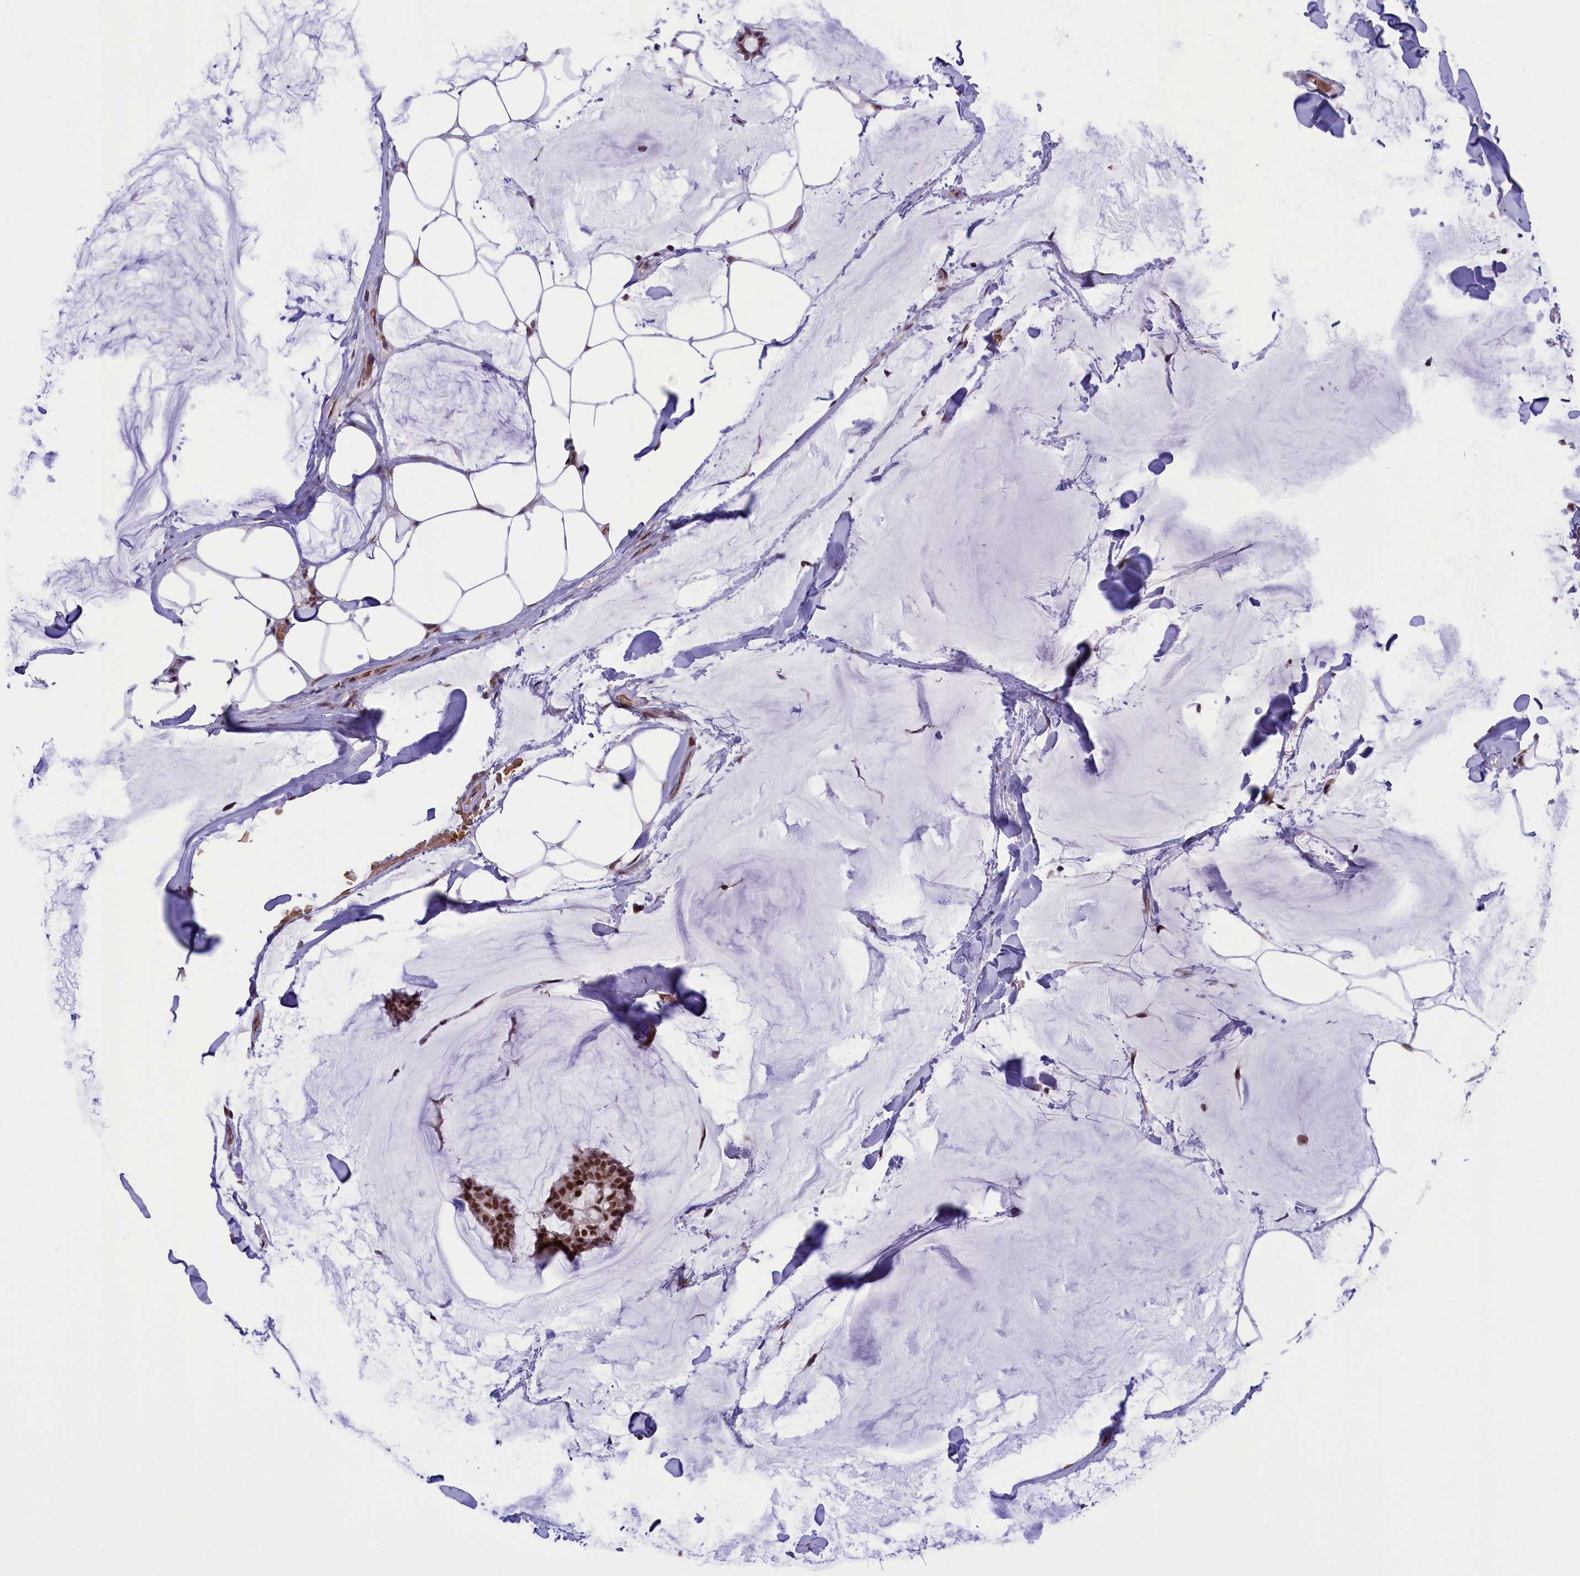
{"staining": {"intensity": "strong", "quantity": ">75%", "location": "nuclear"}, "tissue": "breast cancer", "cell_type": "Tumor cells", "image_type": "cancer", "snomed": [{"axis": "morphology", "description": "Duct carcinoma"}, {"axis": "topography", "description": "Breast"}], "caption": "Protein staining shows strong nuclear staining in about >75% of tumor cells in intraductal carcinoma (breast).", "gene": "MPHOSPH8", "patient": {"sex": "female", "age": 93}}